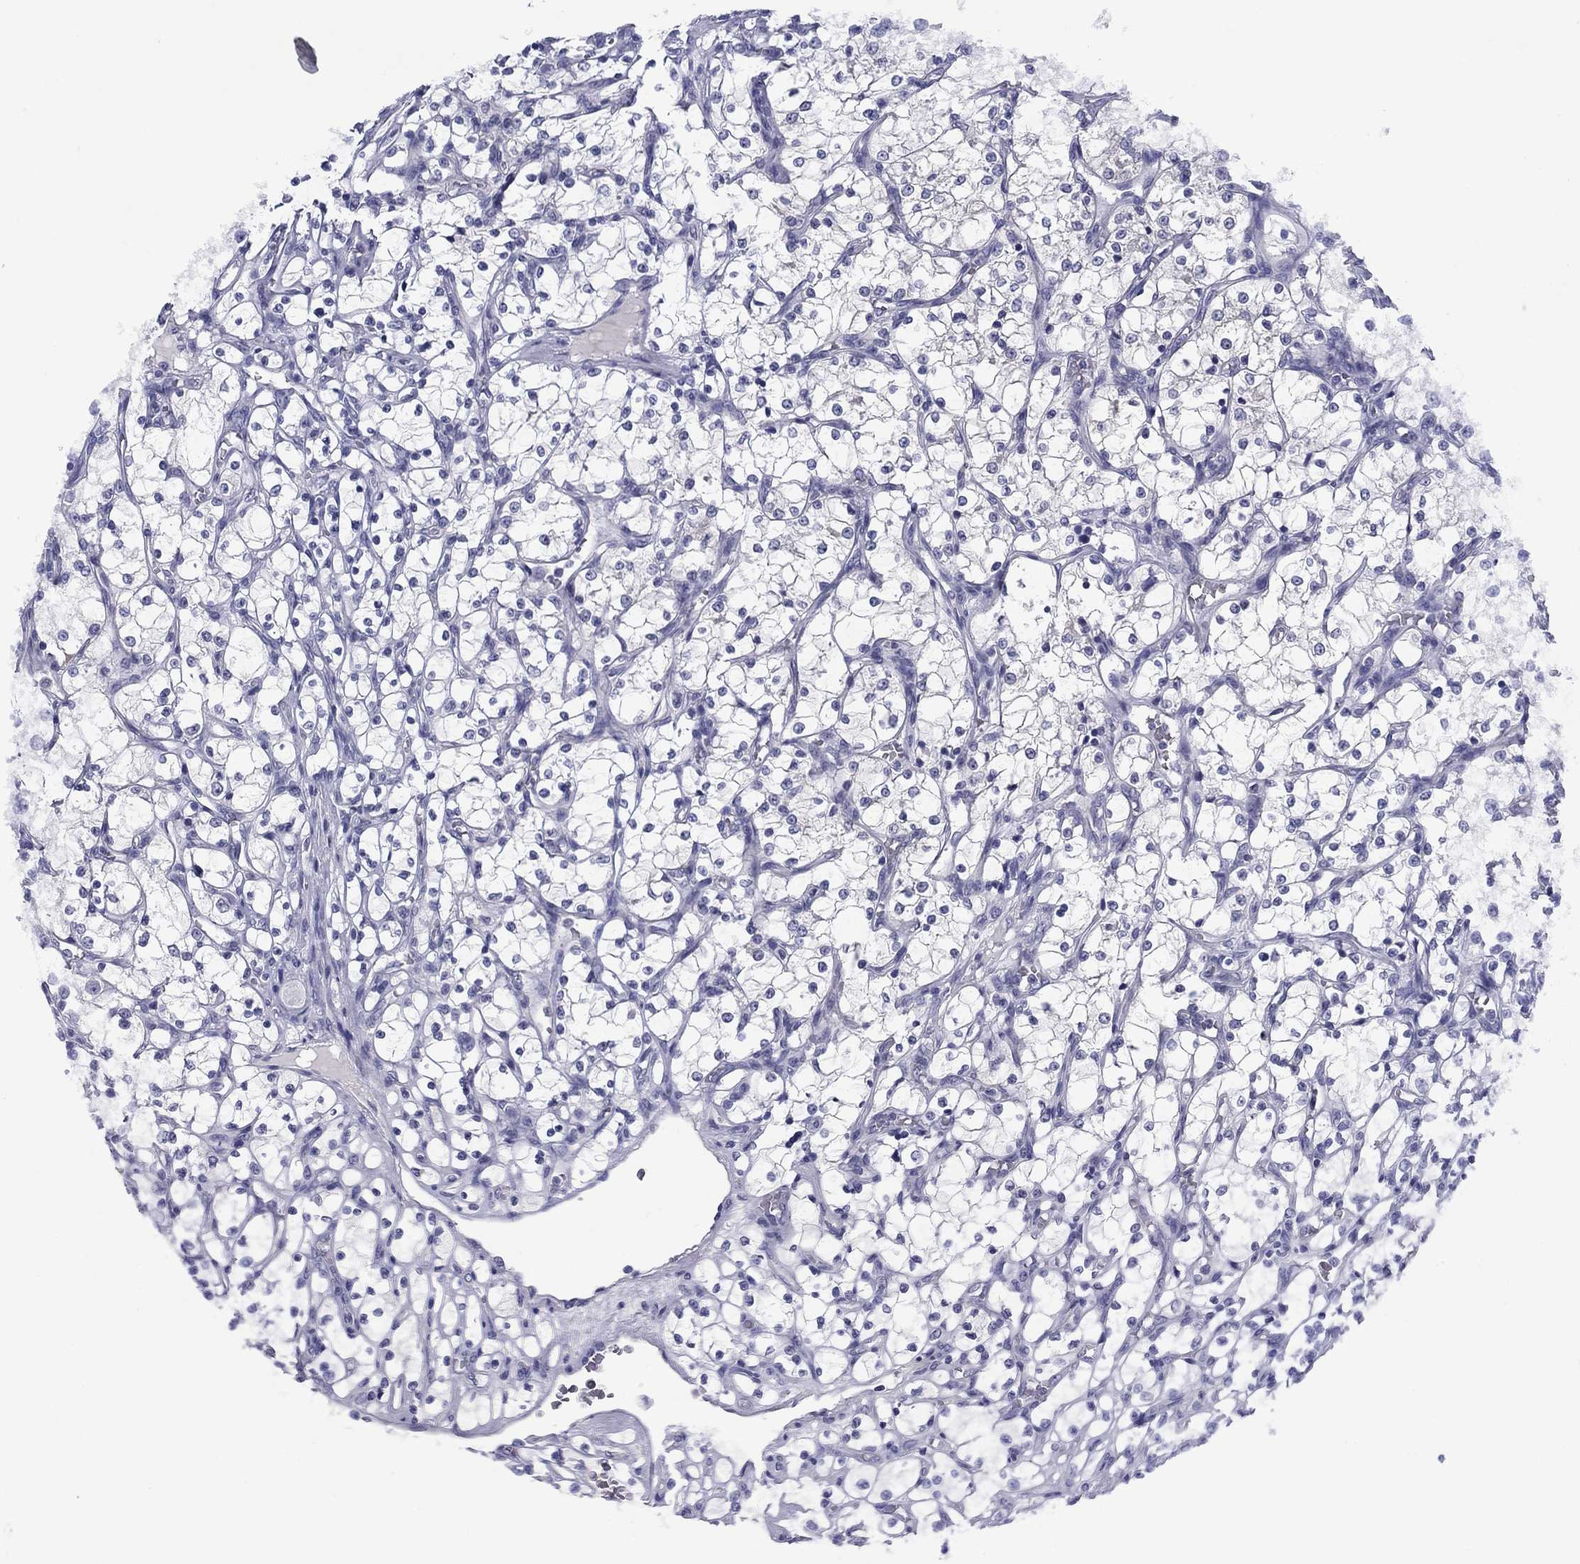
{"staining": {"intensity": "negative", "quantity": "none", "location": "none"}, "tissue": "renal cancer", "cell_type": "Tumor cells", "image_type": "cancer", "snomed": [{"axis": "morphology", "description": "Adenocarcinoma, NOS"}, {"axis": "topography", "description": "Kidney"}], "caption": "A photomicrograph of human renal cancer is negative for staining in tumor cells.", "gene": "TCFL5", "patient": {"sex": "female", "age": 69}}